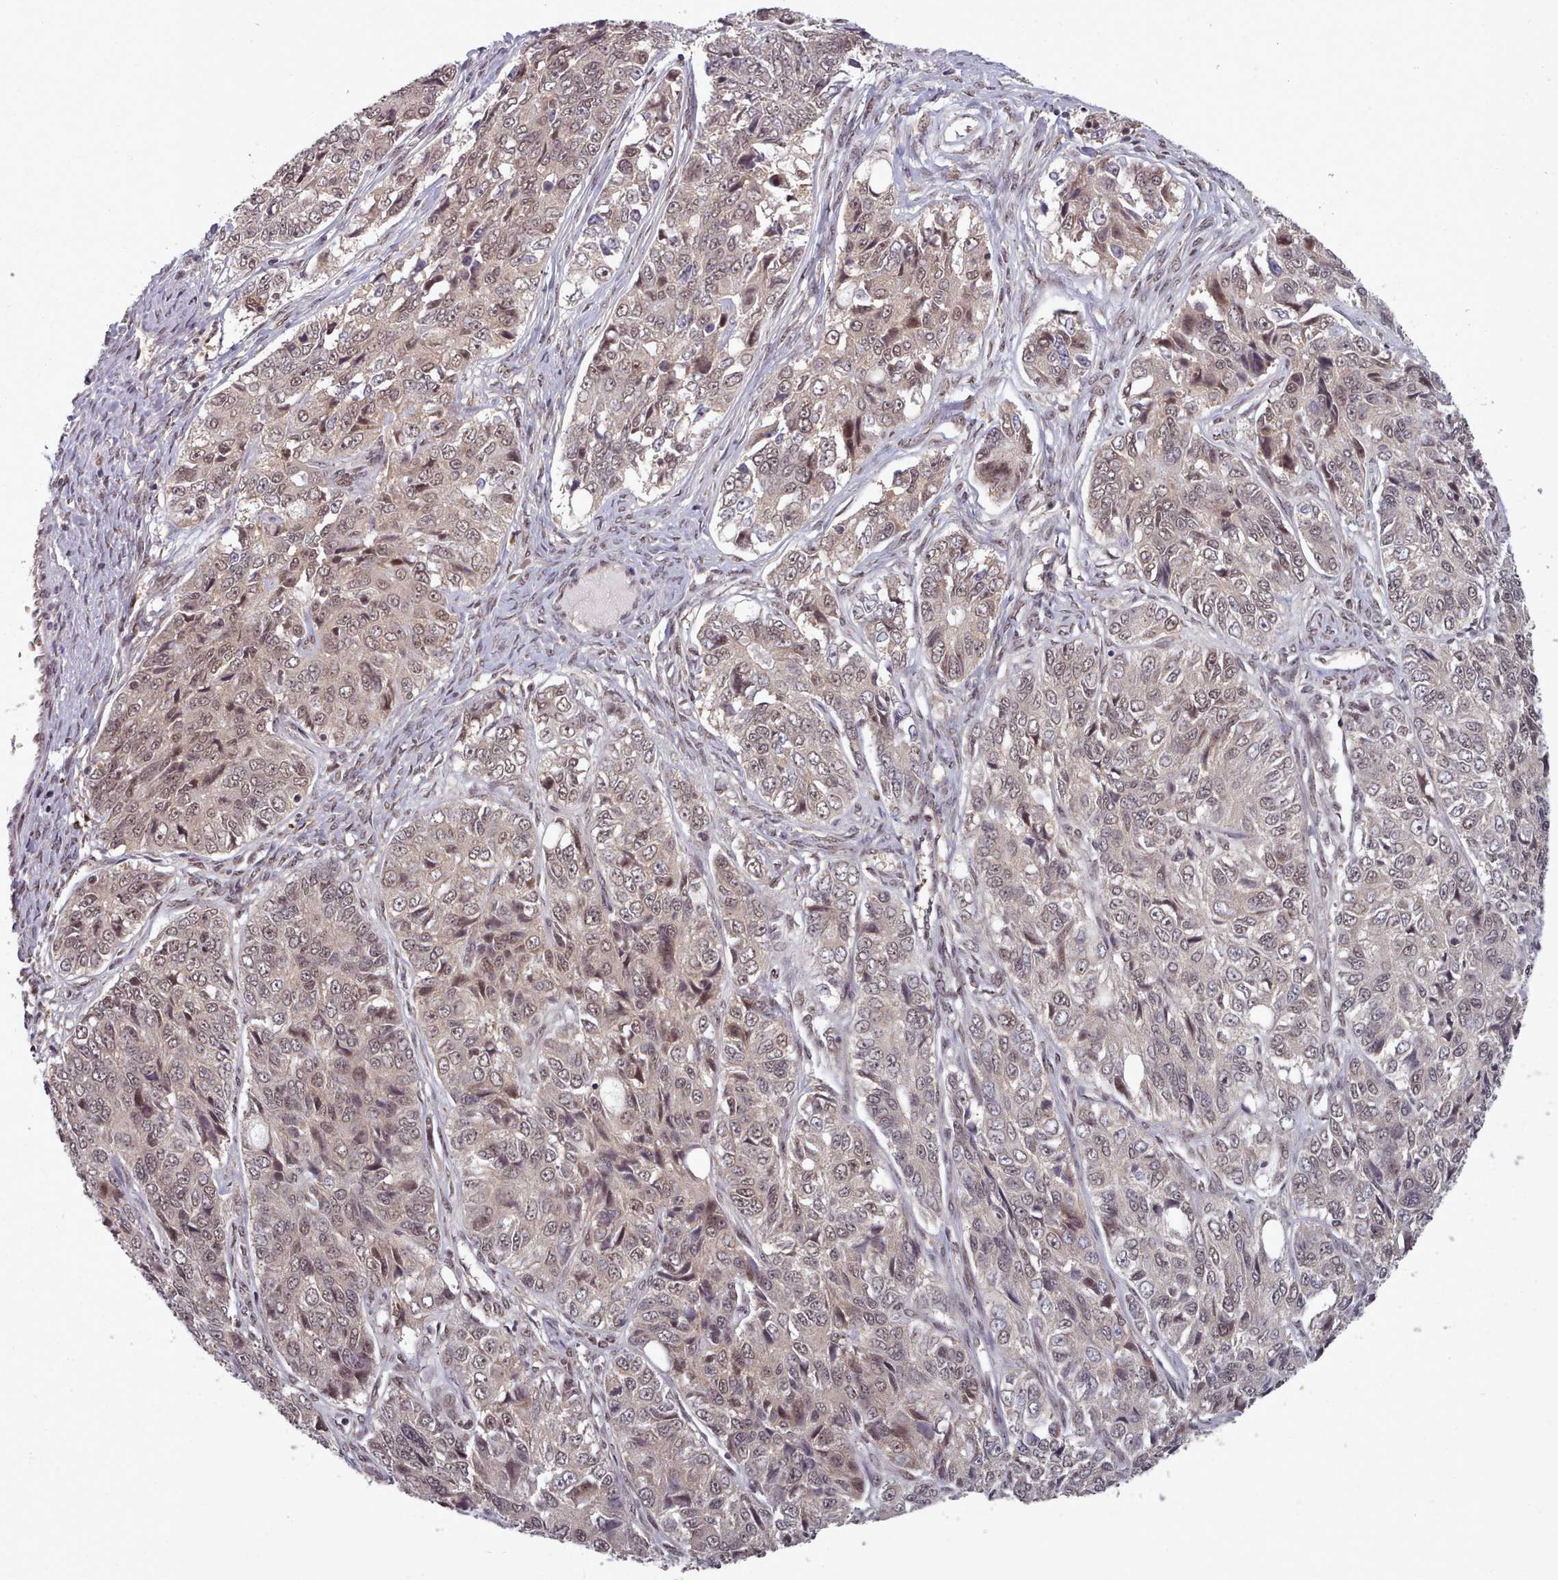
{"staining": {"intensity": "weak", "quantity": "25%-75%", "location": "nuclear"}, "tissue": "ovarian cancer", "cell_type": "Tumor cells", "image_type": "cancer", "snomed": [{"axis": "morphology", "description": "Carcinoma, endometroid"}, {"axis": "topography", "description": "Ovary"}], "caption": "Protein staining shows weak nuclear positivity in about 25%-75% of tumor cells in endometroid carcinoma (ovarian). Using DAB (3,3'-diaminobenzidine) (brown) and hematoxylin (blue) stains, captured at high magnification using brightfield microscopy.", "gene": "DHX8", "patient": {"sex": "female", "age": 51}}